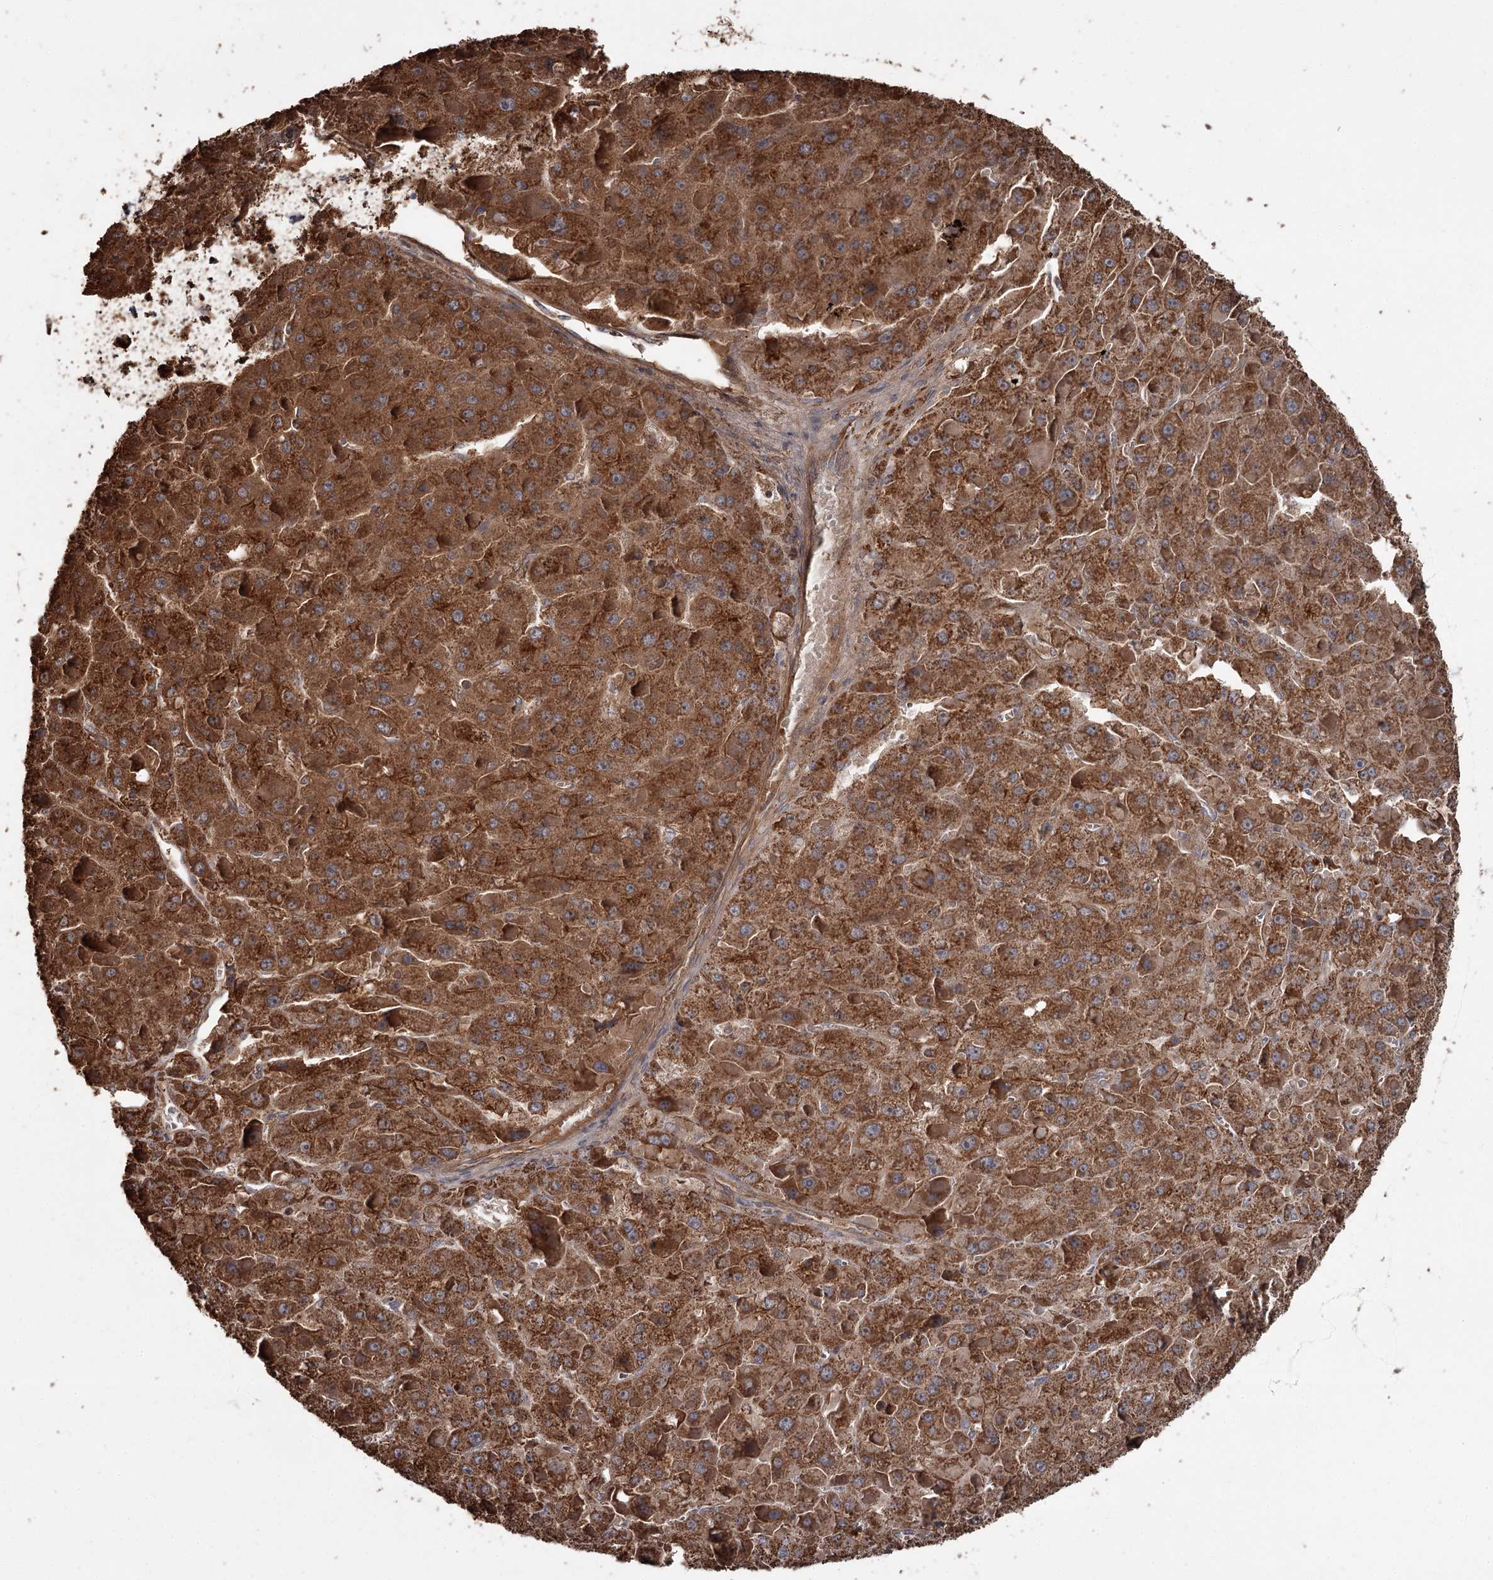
{"staining": {"intensity": "strong", "quantity": ">75%", "location": "cytoplasmic/membranous"}, "tissue": "liver cancer", "cell_type": "Tumor cells", "image_type": "cancer", "snomed": [{"axis": "morphology", "description": "Carcinoma, Hepatocellular, NOS"}, {"axis": "topography", "description": "Liver"}], "caption": "A brown stain labels strong cytoplasmic/membranous expression of a protein in human liver cancer (hepatocellular carcinoma) tumor cells.", "gene": "THAP9", "patient": {"sex": "female", "age": 73}}